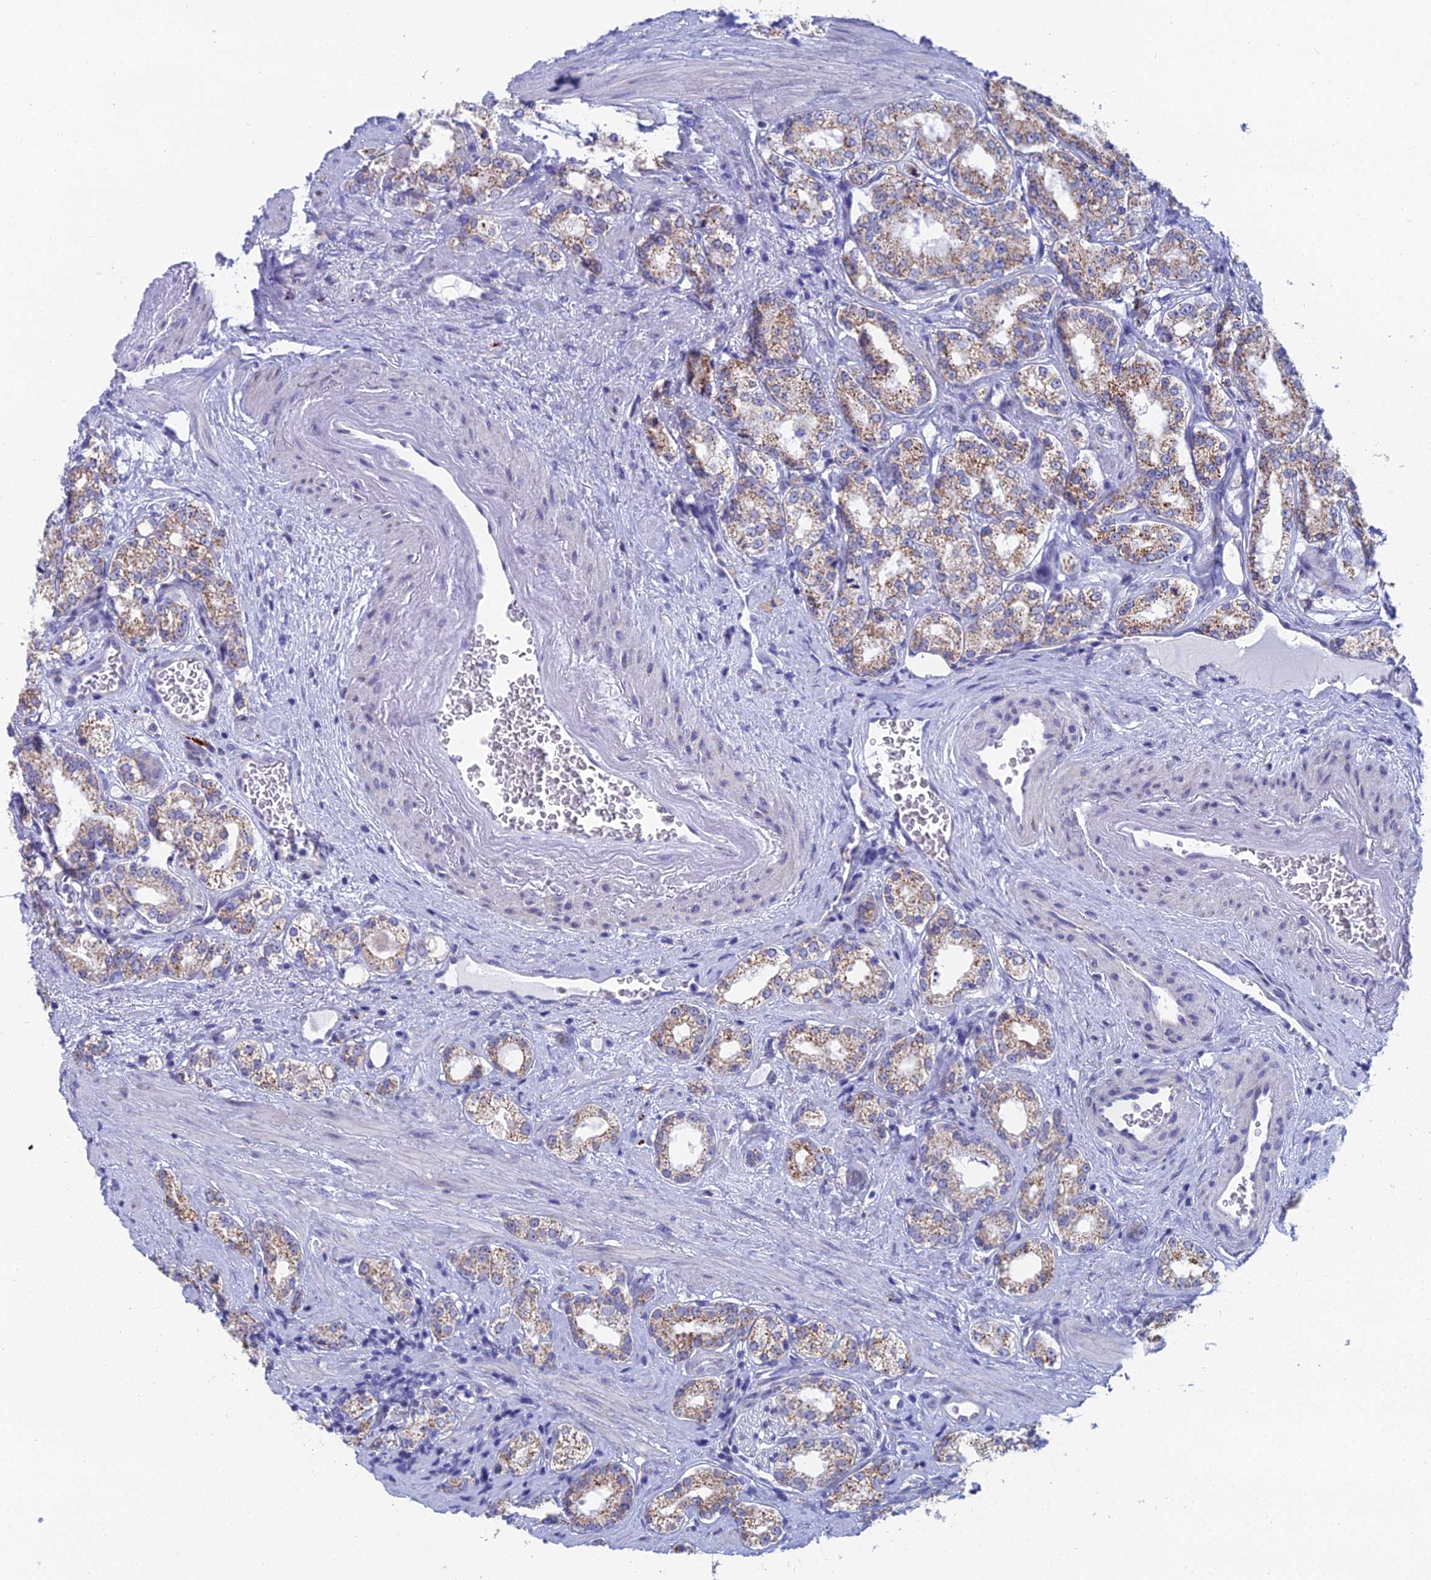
{"staining": {"intensity": "moderate", "quantity": "25%-75%", "location": "cytoplasmic/membranous"}, "tissue": "prostate cancer", "cell_type": "Tumor cells", "image_type": "cancer", "snomed": [{"axis": "morphology", "description": "Normal tissue, NOS"}, {"axis": "morphology", "description": "Adenocarcinoma, High grade"}, {"axis": "topography", "description": "Prostate"}], "caption": "There is medium levels of moderate cytoplasmic/membranous expression in tumor cells of prostate adenocarcinoma (high-grade), as demonstrated by immunohistochemical staining (brown color).", "gene": "CFAP210", "patient": {"sex": "male", "age": 83}}